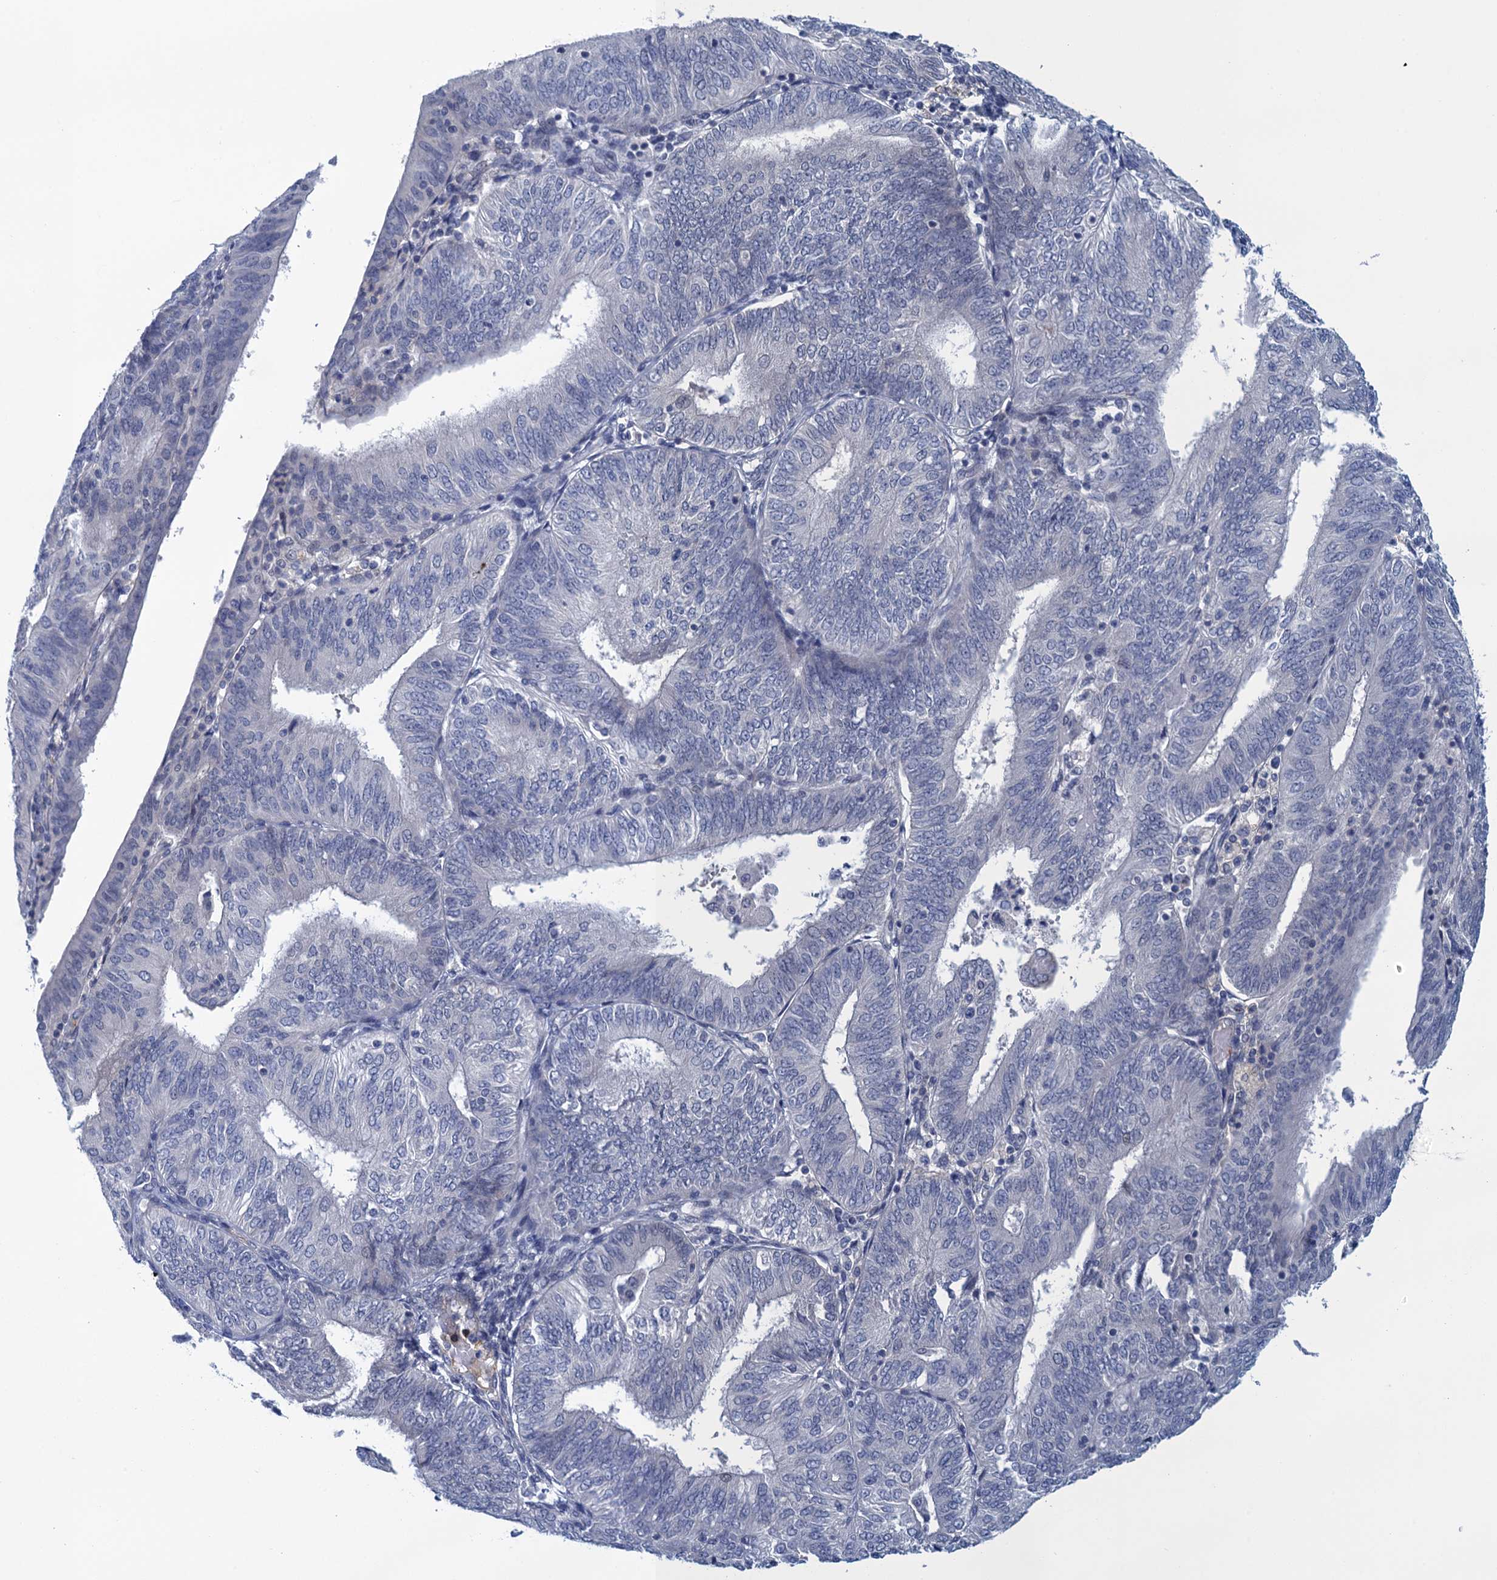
{"staining": {"intensity": "negative", "quantity": "none", "location": "none"}, "tissue": "endometrial cancer", "cell_type": "Tumor cells", "image_type": "cancer", "snomed": [{"axis": "morphology", "description": "Adenocarcinoma, NOS"}, {"axis": "topography", "description": "Endometrium"}], "caption": "Endometrial cancer (adenocarcinoma) stained for a protein using immunohistochemistry demonstrates no expression tumor cells.", "gene": "SCEL", "patient": {"sex": "female", "age": 58}}